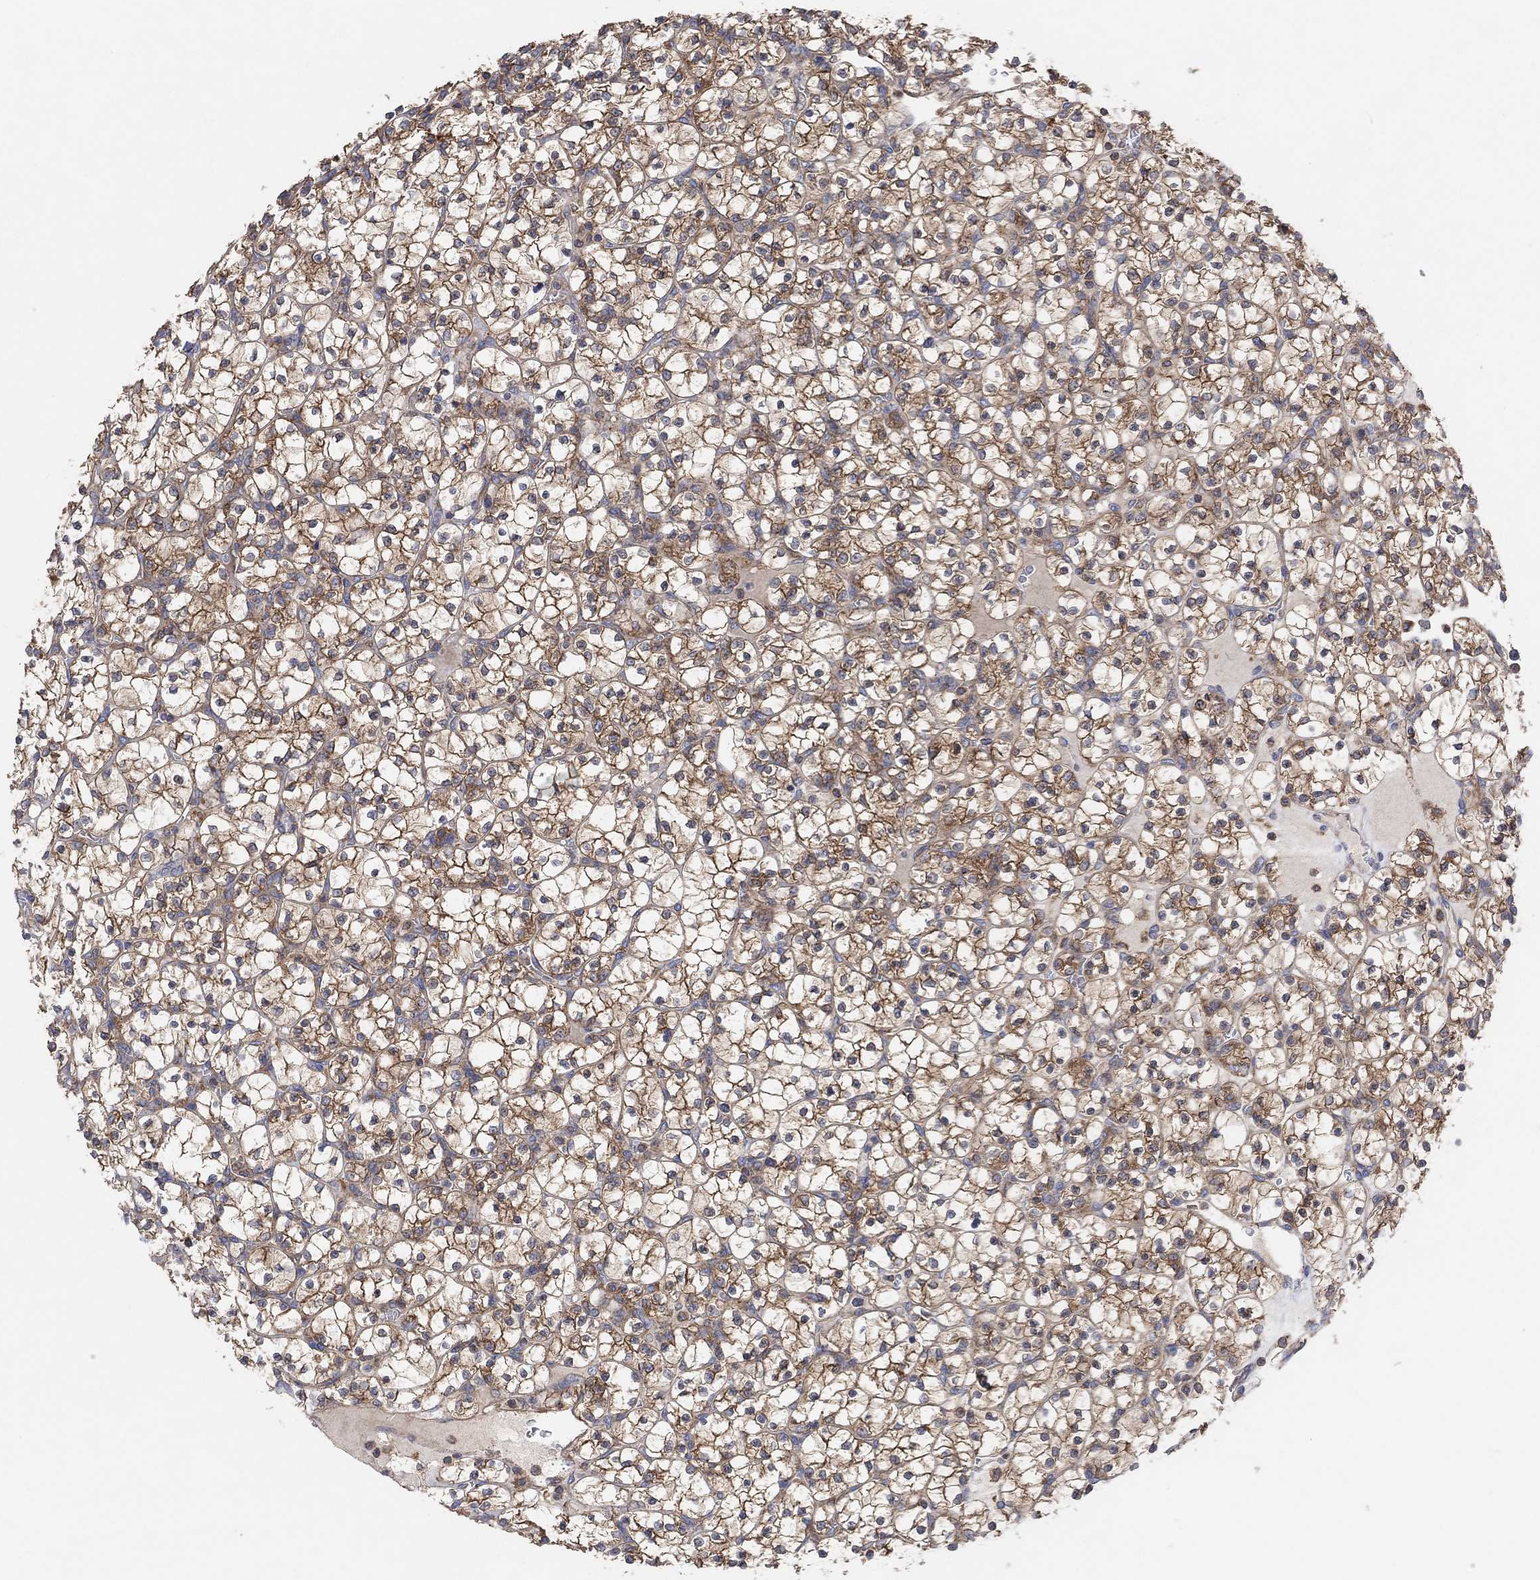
{"staining": {"intensity": "moderate", "quantity": ">75%", "location": "cytoplasmic/membranous"}, "tissue": "renal cancer", "cell_type": "Tumor cells", "image_type": "cancer", "snomed": [{"axis": "morphology", "description": "Adenocarcinoma, NOS"}, {"axis": "topography", "description": "Kidney"}], "caption": "This micrograph reveals renal adenocarcinoma stained with IHC to label a protein in brown. The cytoplasmic/membranous of tumor cells show moderate positivity for the protein. Nuclei are counter-stained blue.", "gene": "BLOC1S3", "patient": {"sex": "female", "age": 89}}